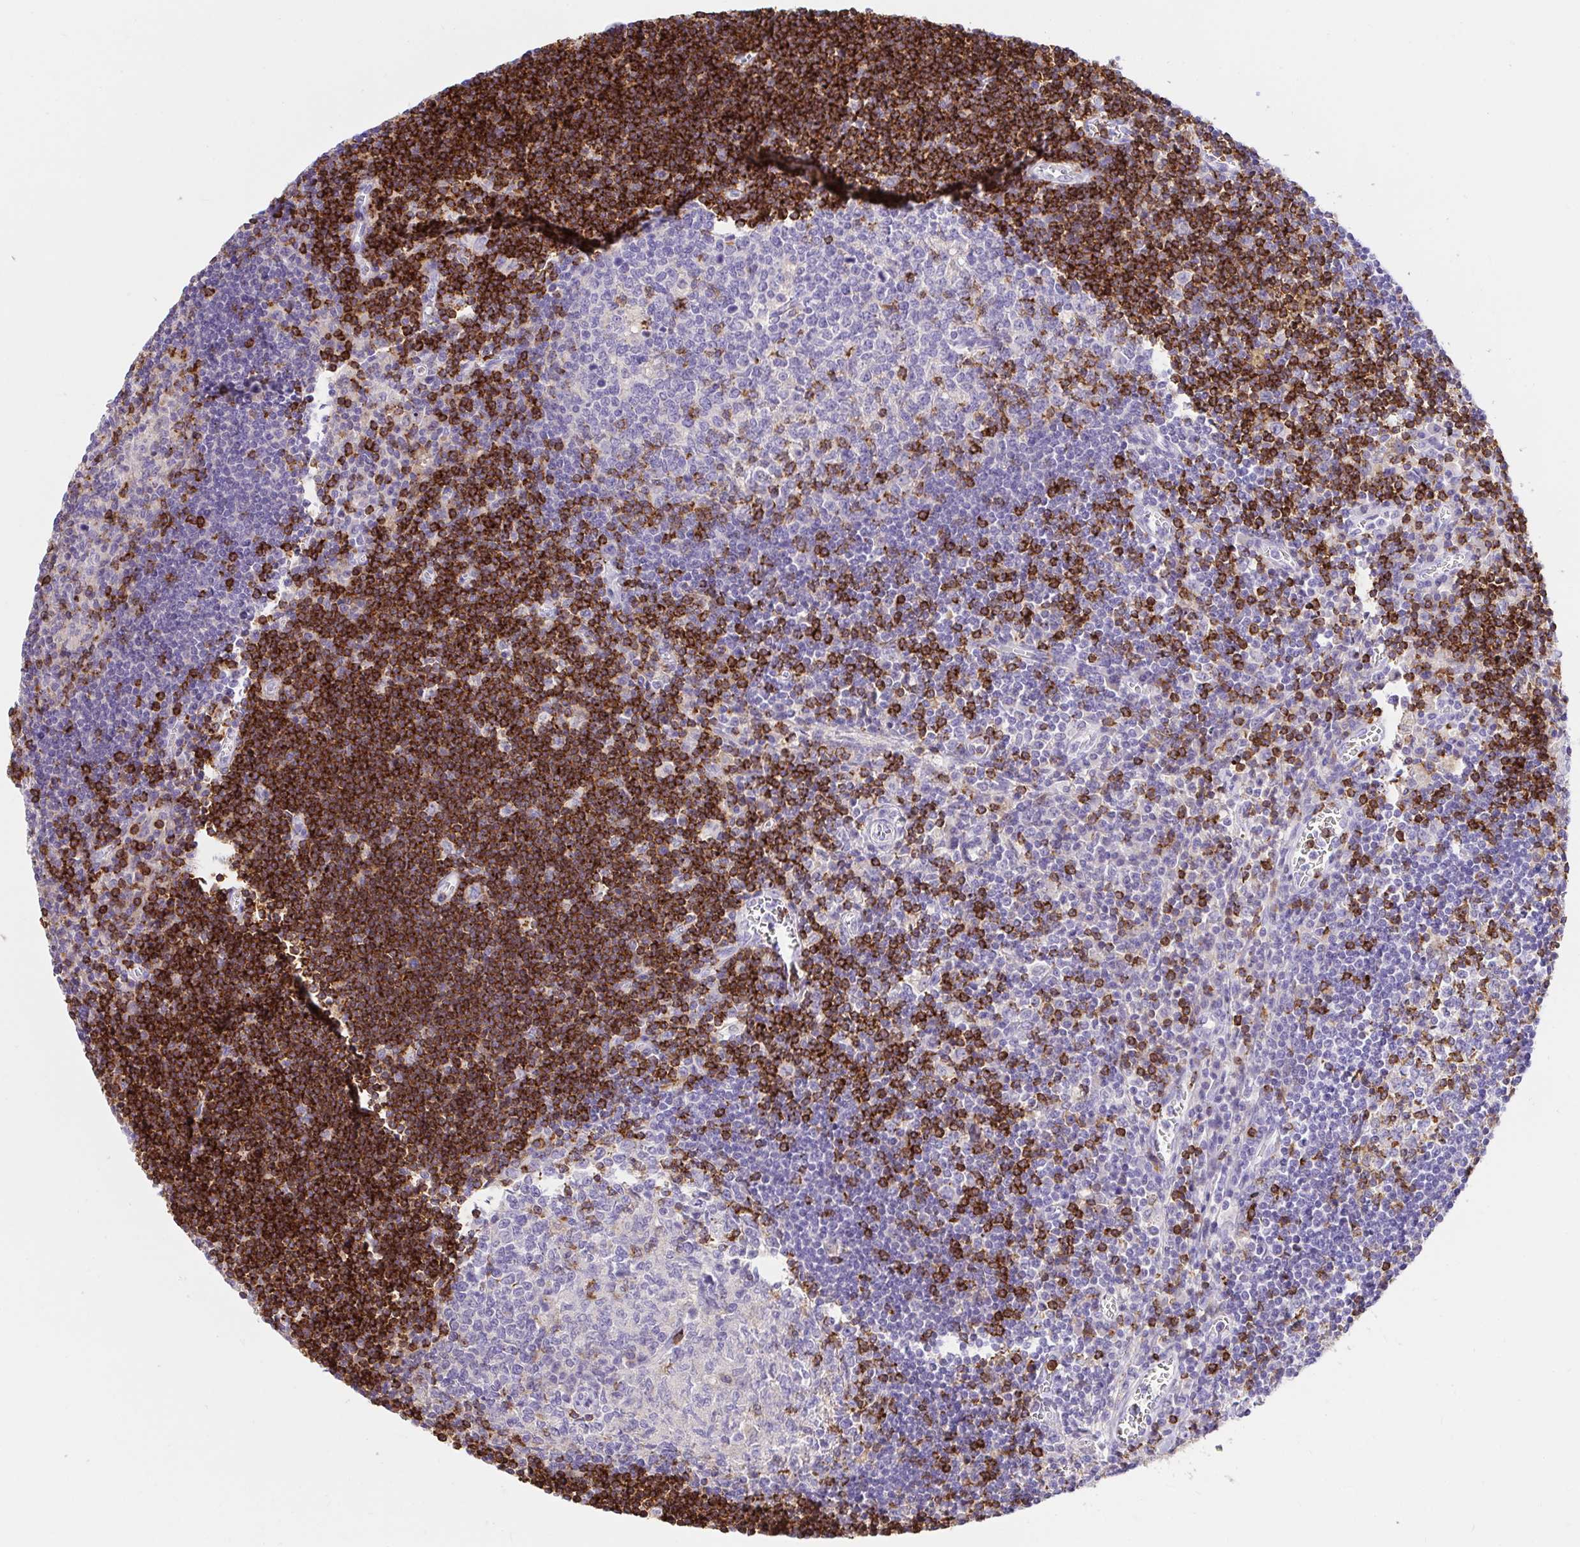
{"staining": {"intensity": "strong", "quantity": "<25%", "location": "cytoplasmic/membranous"}, "tissue": "lymph node", "cell_type": "Germinal center cells", "image_type": "normal", "snomed": [{"axis": "morphology", "description": "Normal tissue, NOS"}, {"axis": "topography", "description": "Lymph node"}], "caption": "An IHC photomicrograph of normal tissue is shown. Protein staining in brown highlights strong cytoplasmic/membranous positivity in lymph node within germinal center cells. (brown staining indicates protein expression, while blue staining denotes nuclei).", "gene": "SKAP1", "patient": {"sex": "male", "age": 67}}